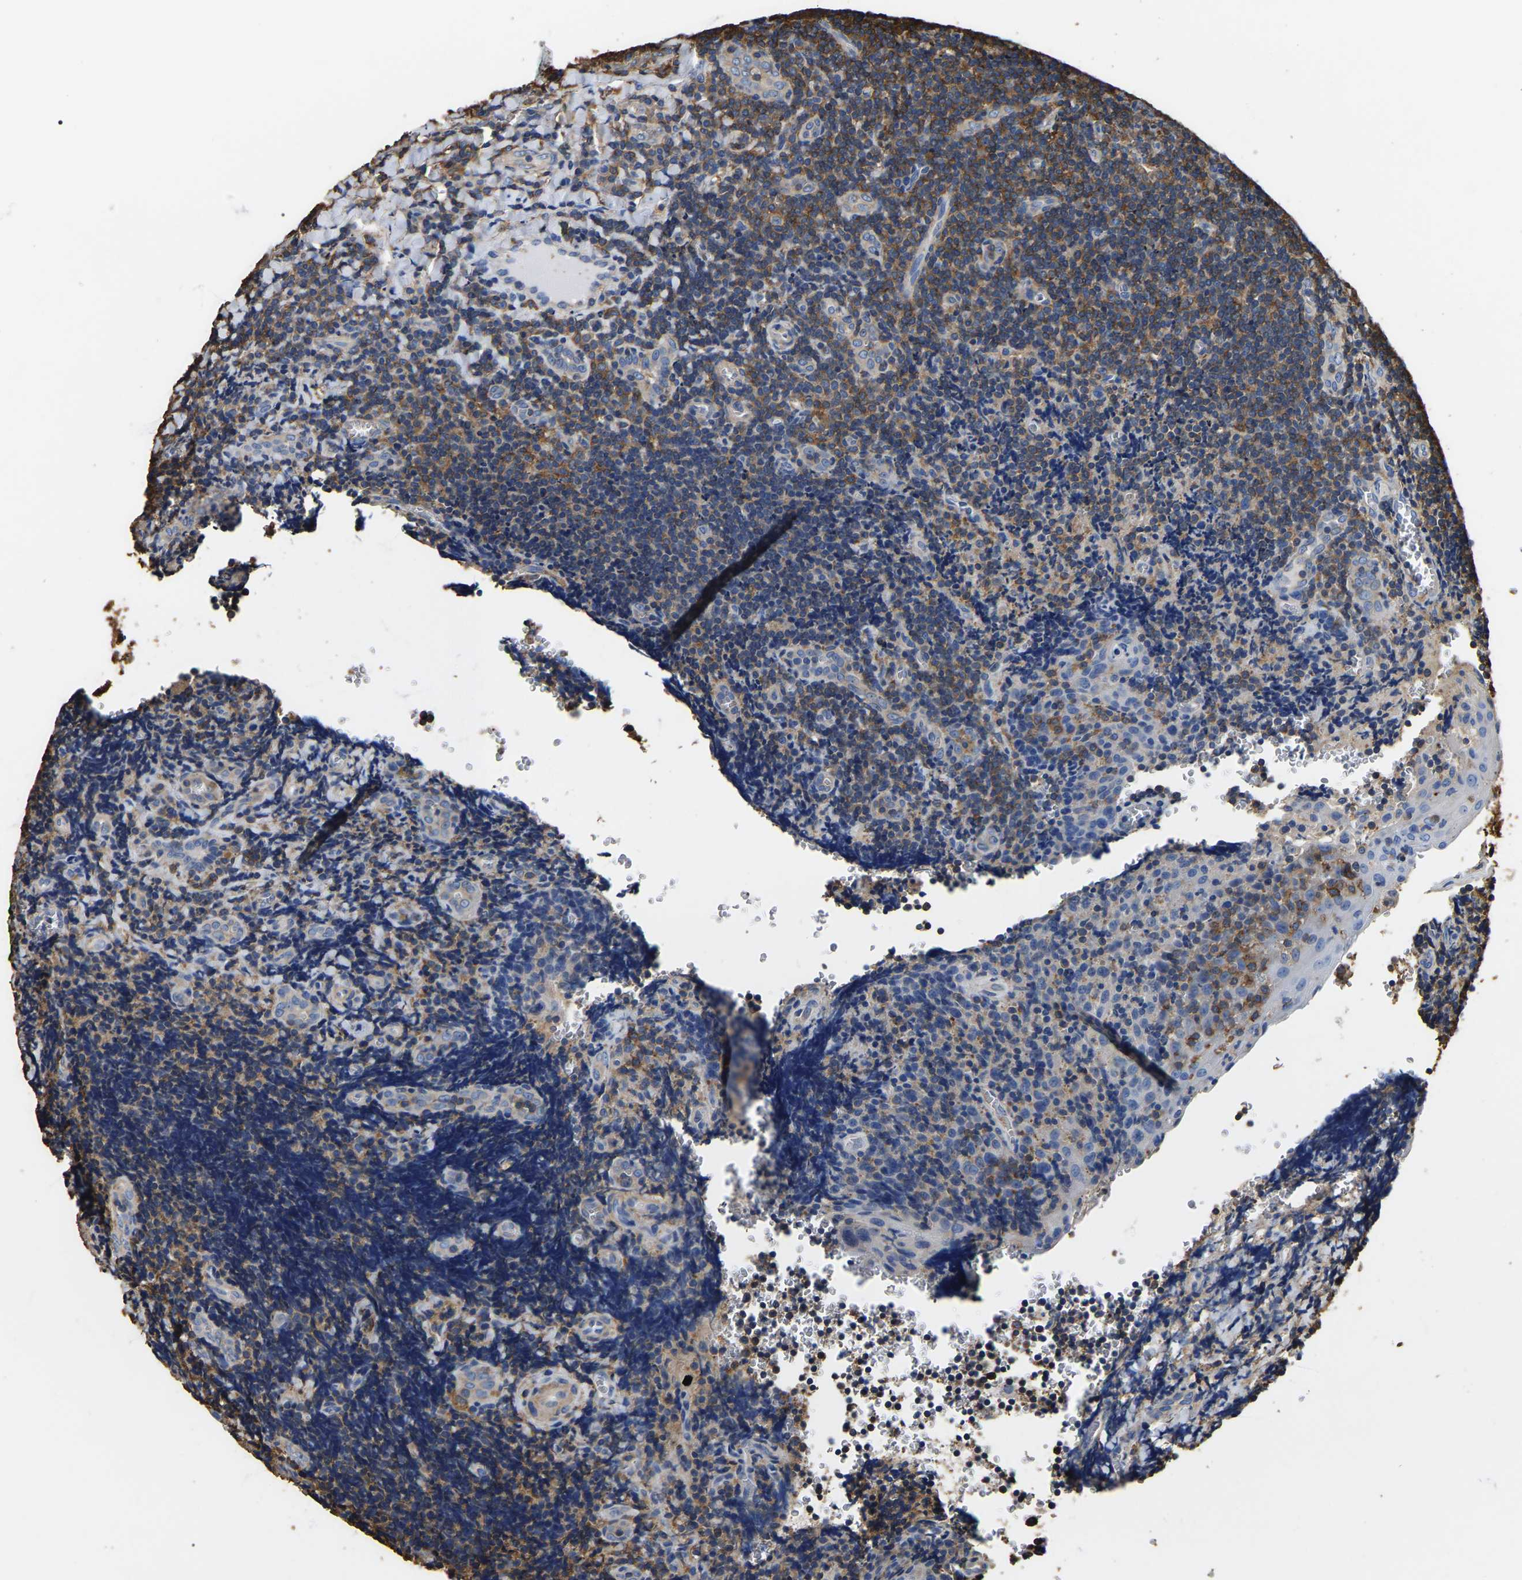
{"staining": {"intensity": "moderate", "quantity": ">75%", "location": "cytoplasmic/membranous"}, "tissue": "tonsil", "cell_type": "Germinal center cells", "image_type": "normal", "snomed": [{"axis": "morphology", "description": "Normal tissue, NOS"}, {"axis": "morphology", "description": "Inflammation, NOS"}, {"axis": "topography", "description": "Tonsil"}], "caption": "This micrograph exhibits immunohistochemistry staining of benign tonsil, with medium moderate cytoplasmic/membranous expression in approximately >75% of germinal center cells.", "gene": "ARMT1", "patient": {"sex": "female", "age": 31}}